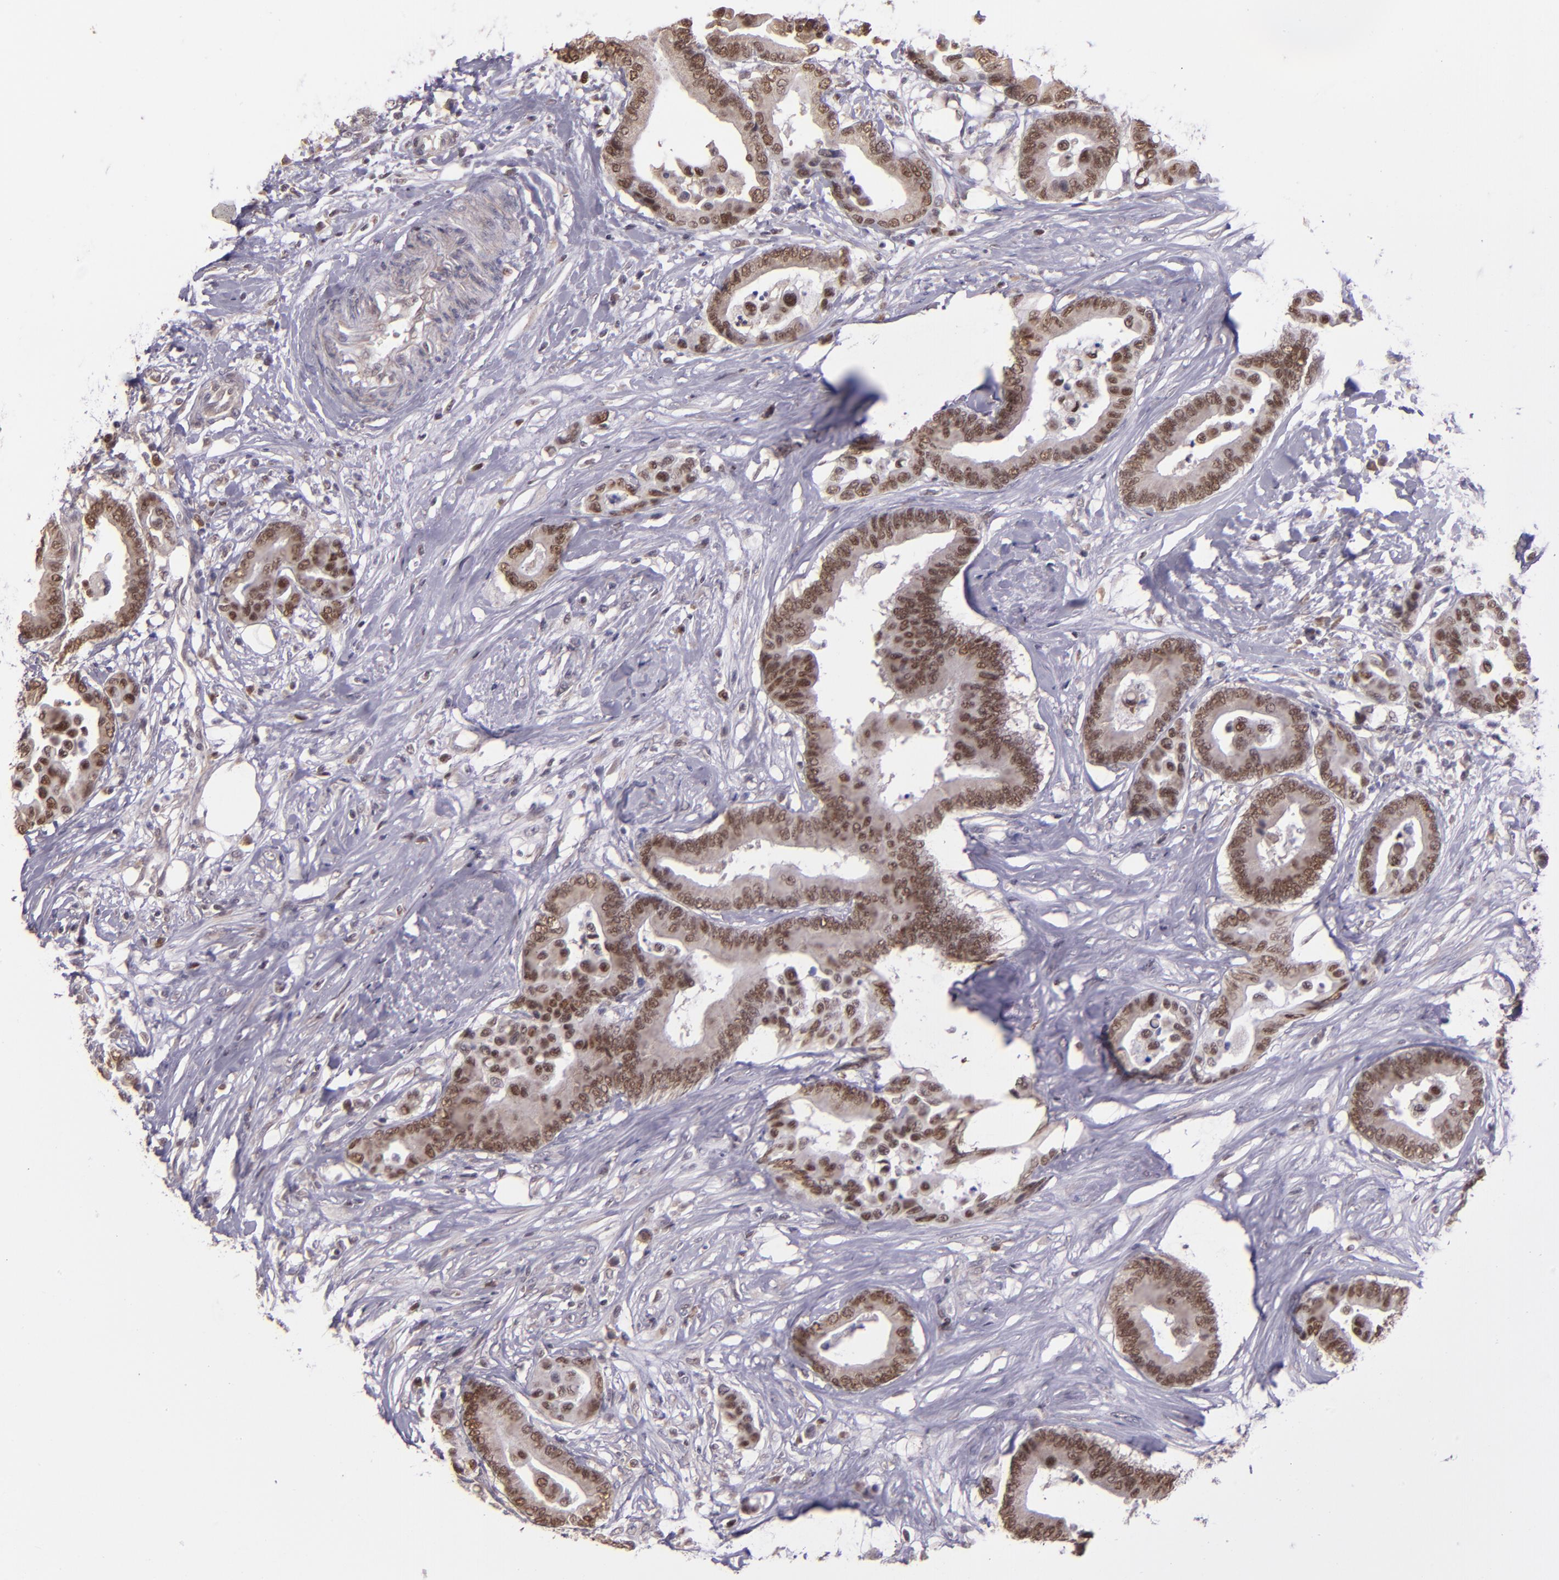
{"staining": {"intensity": "moderate", "quantity": ">75%", "location": "cytoplasmic/membranous,nuclear"}, "tissue": "colorectal cancer", "cell_type": "Tumor cells", "image_type": "cancer", "snomed": [{"axis": "morphology", "description": "Adenocarcinoma, NOS"}, {"axis": "topography", "description": "Colon"}], "caption": "An image showing moderate cytoplasmic/membranous and nuclear expression in approximately >75% of tumor cells in colorectal adenocarcinoma, as visualized by brown immunohistochemical staining.", "gene": "ELF1", "patient": {"sex": "male", "age": 82}}